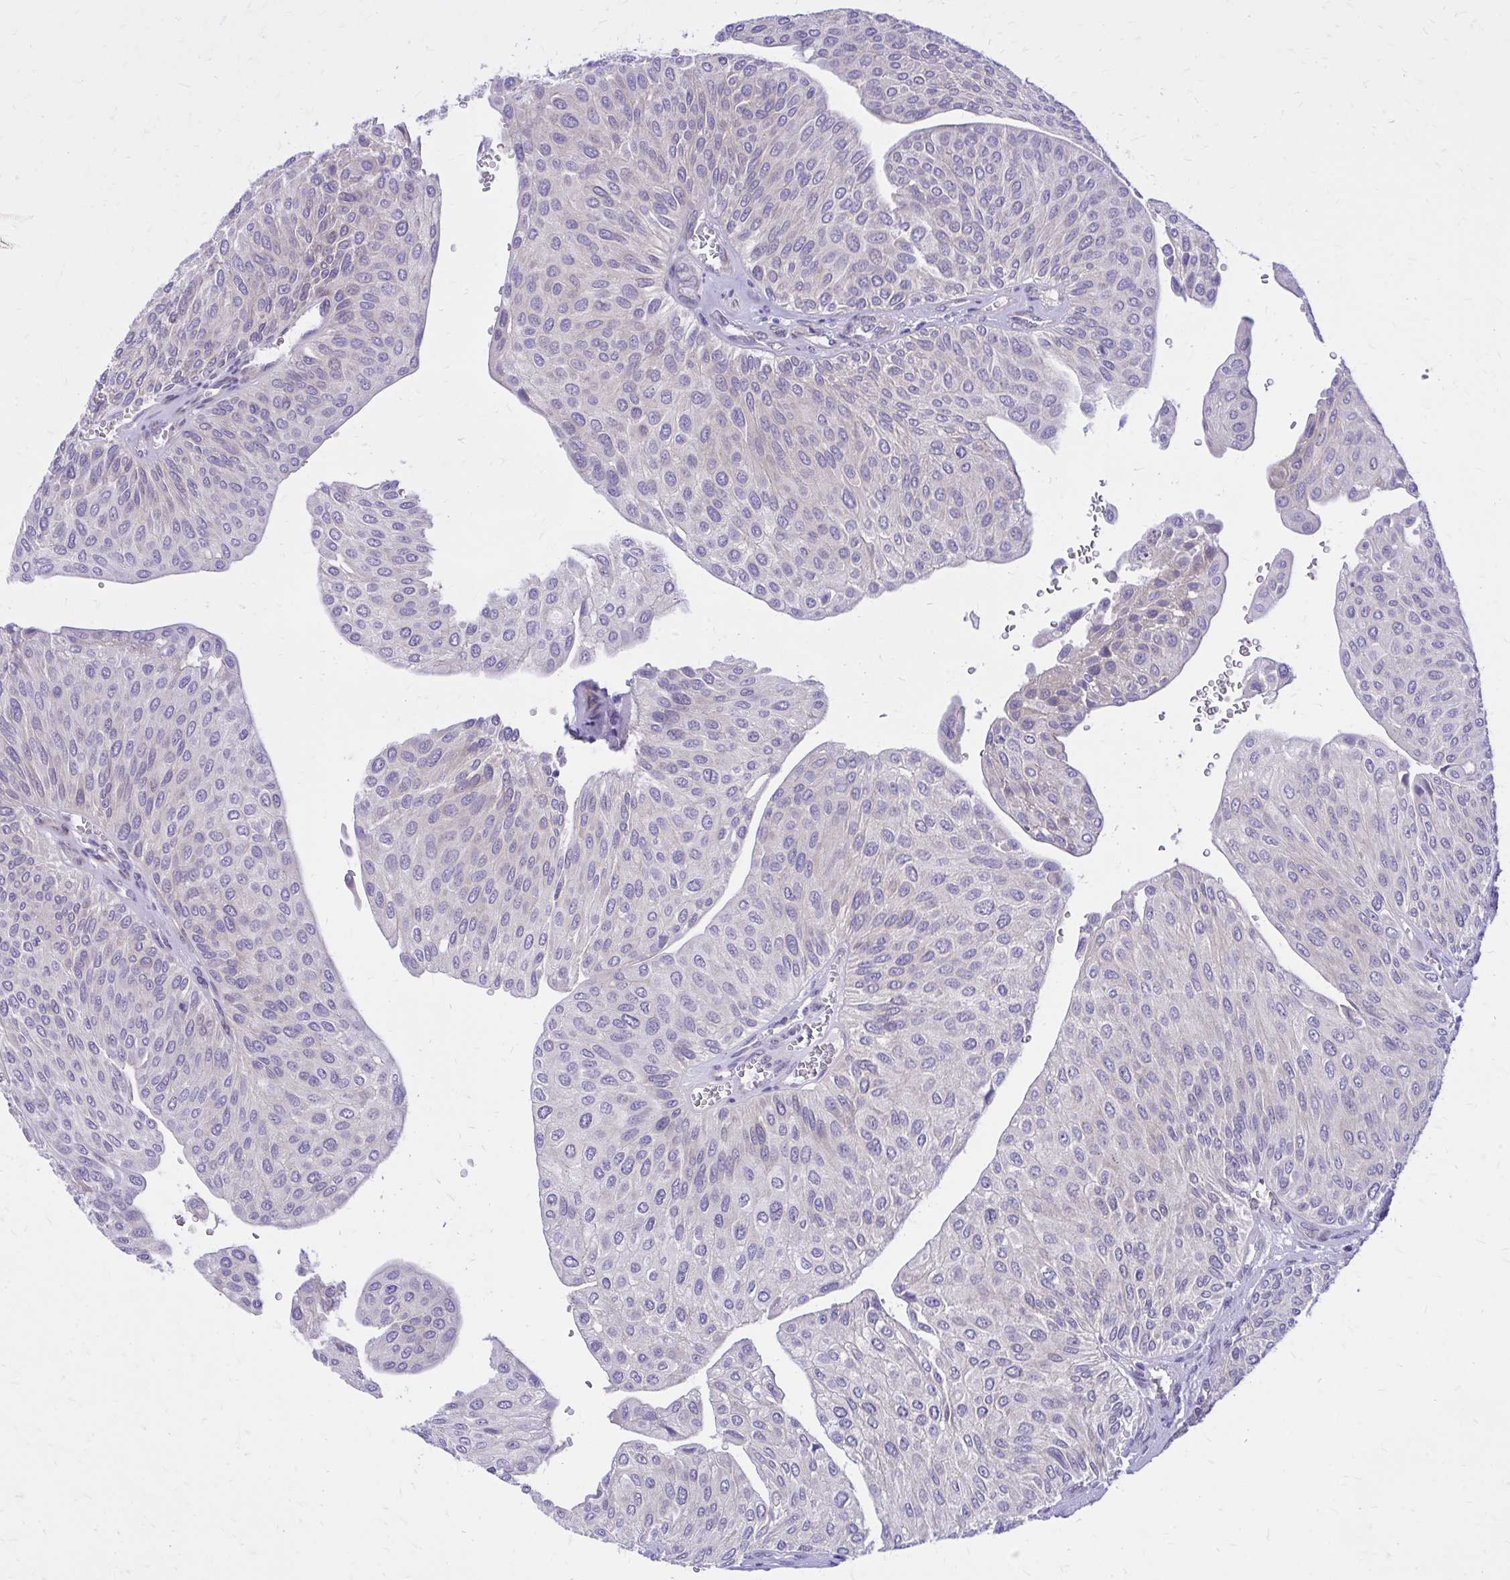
{"staining": {"intensity": "negative", "quantity": "none", "location": "none"}, "tissue": "urothelial cancer", "cell_type": "Tumor cells", "image_type": "cancer", "snomed": [{"axis": "morphology", "description": "Urothelial carcinoma, NOS"}, {"axis": "topography", "description": "Urinary bladder"}], "caption": "Immunohistochemistry image of human urothelial cancer stained for a protein (brown), which demonstrates no positivity in tumor cells.", "gene": "ADAMTSL1", "patient": {"sex": "male", "age": 67}}